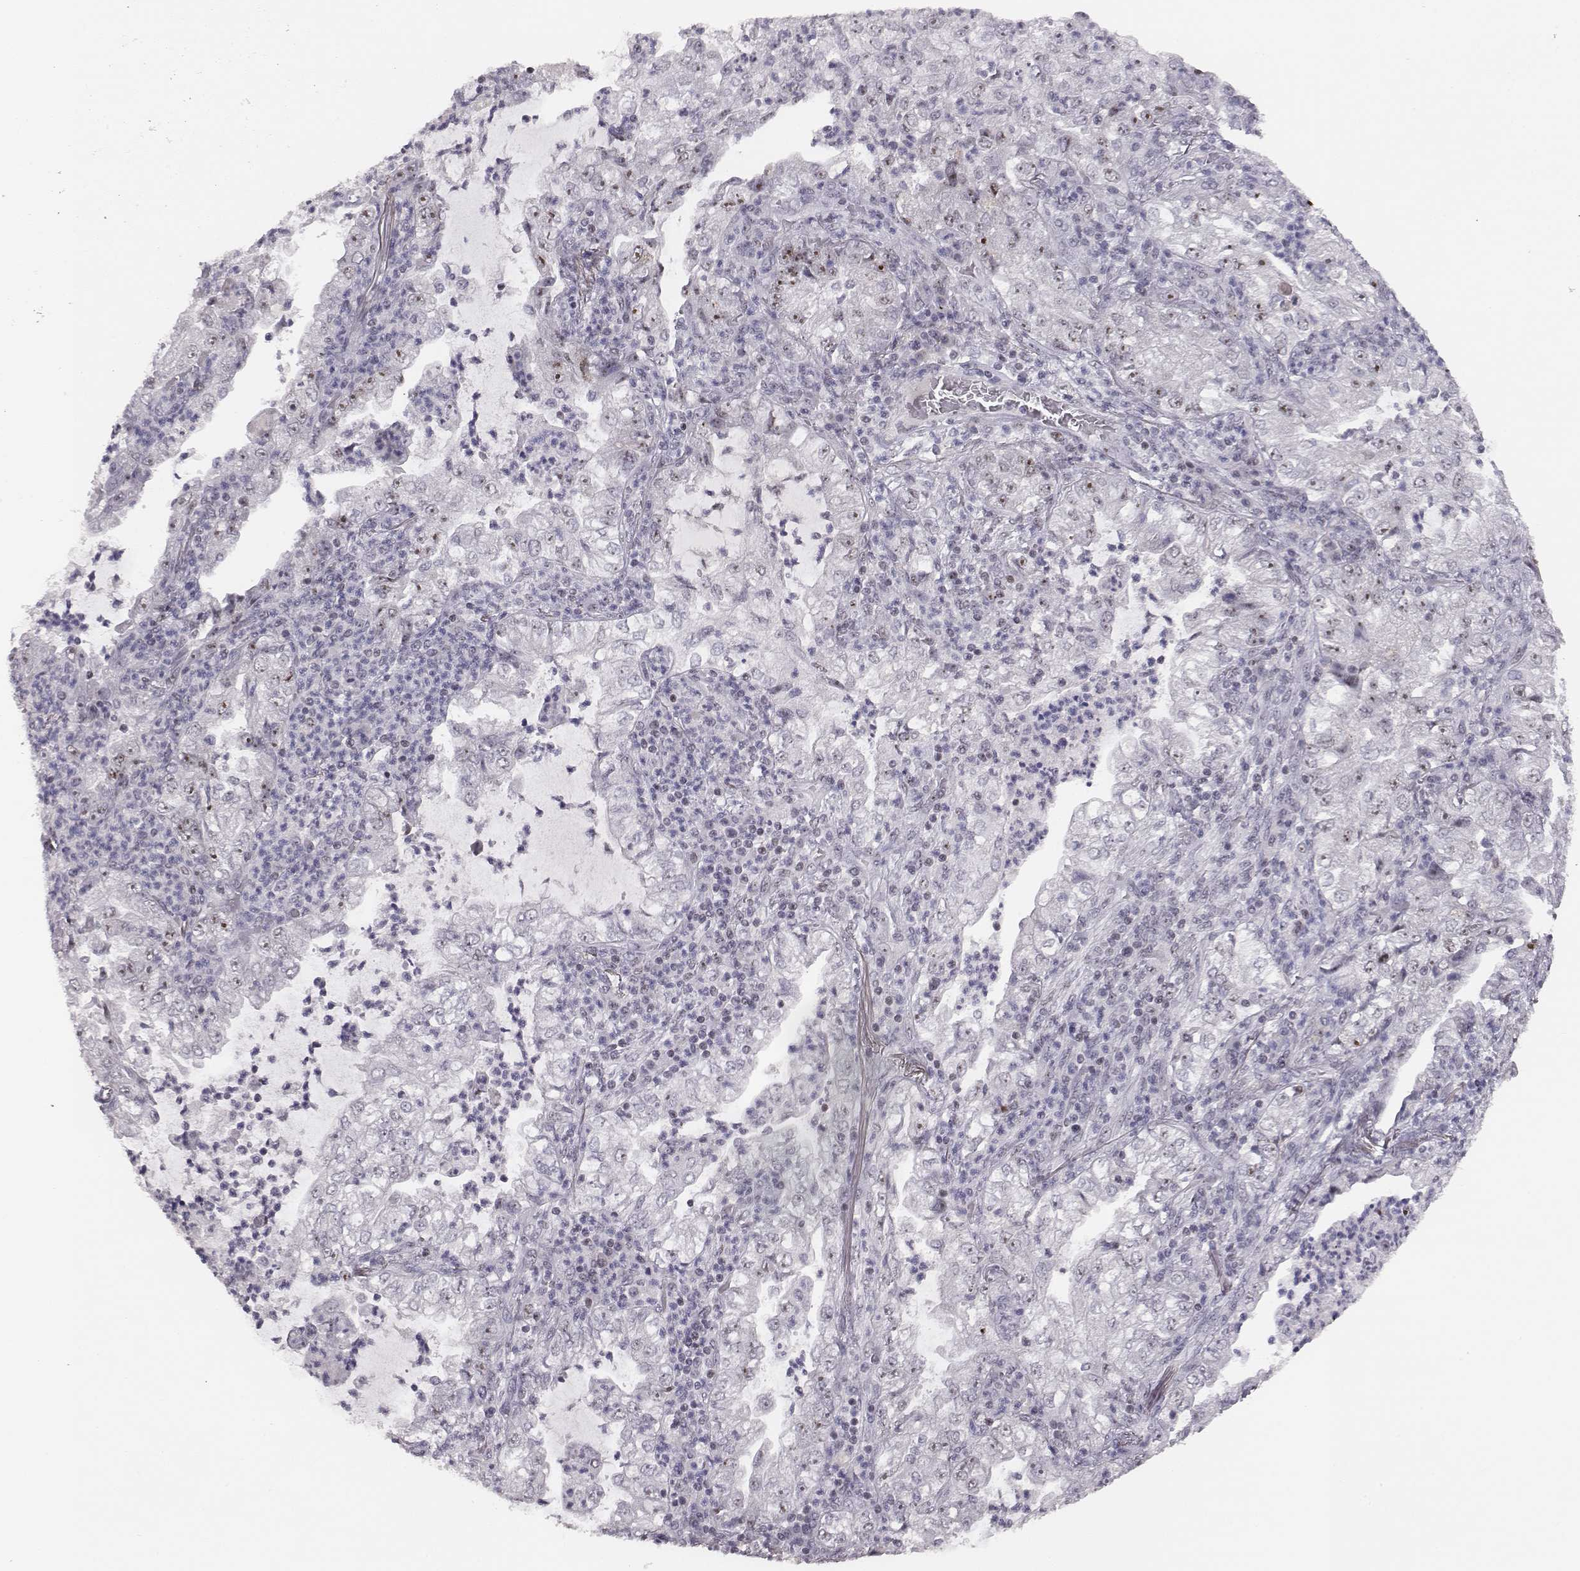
{"staining": {"intensity": "moderate", "quantity": "25%-75%", "location": "nuclear"}, "tissue": "lung cancer", "cell_type": "Tumor cells", "image_type": "cancer", "snomed": [{"axis": "morphology", "description": "Adenocarcinoma, NOS"}, {"axis": "topography", "description": "Lung"}], "caption": "Lung cancer (adenocarcinoma) was stained to show a protein in brown. There is medium levels of moderate nuclear staining in approximately 25%-75% of tumor cells.", "gene": "NIFK", "patient": {"sex": "female", "age": 73}}